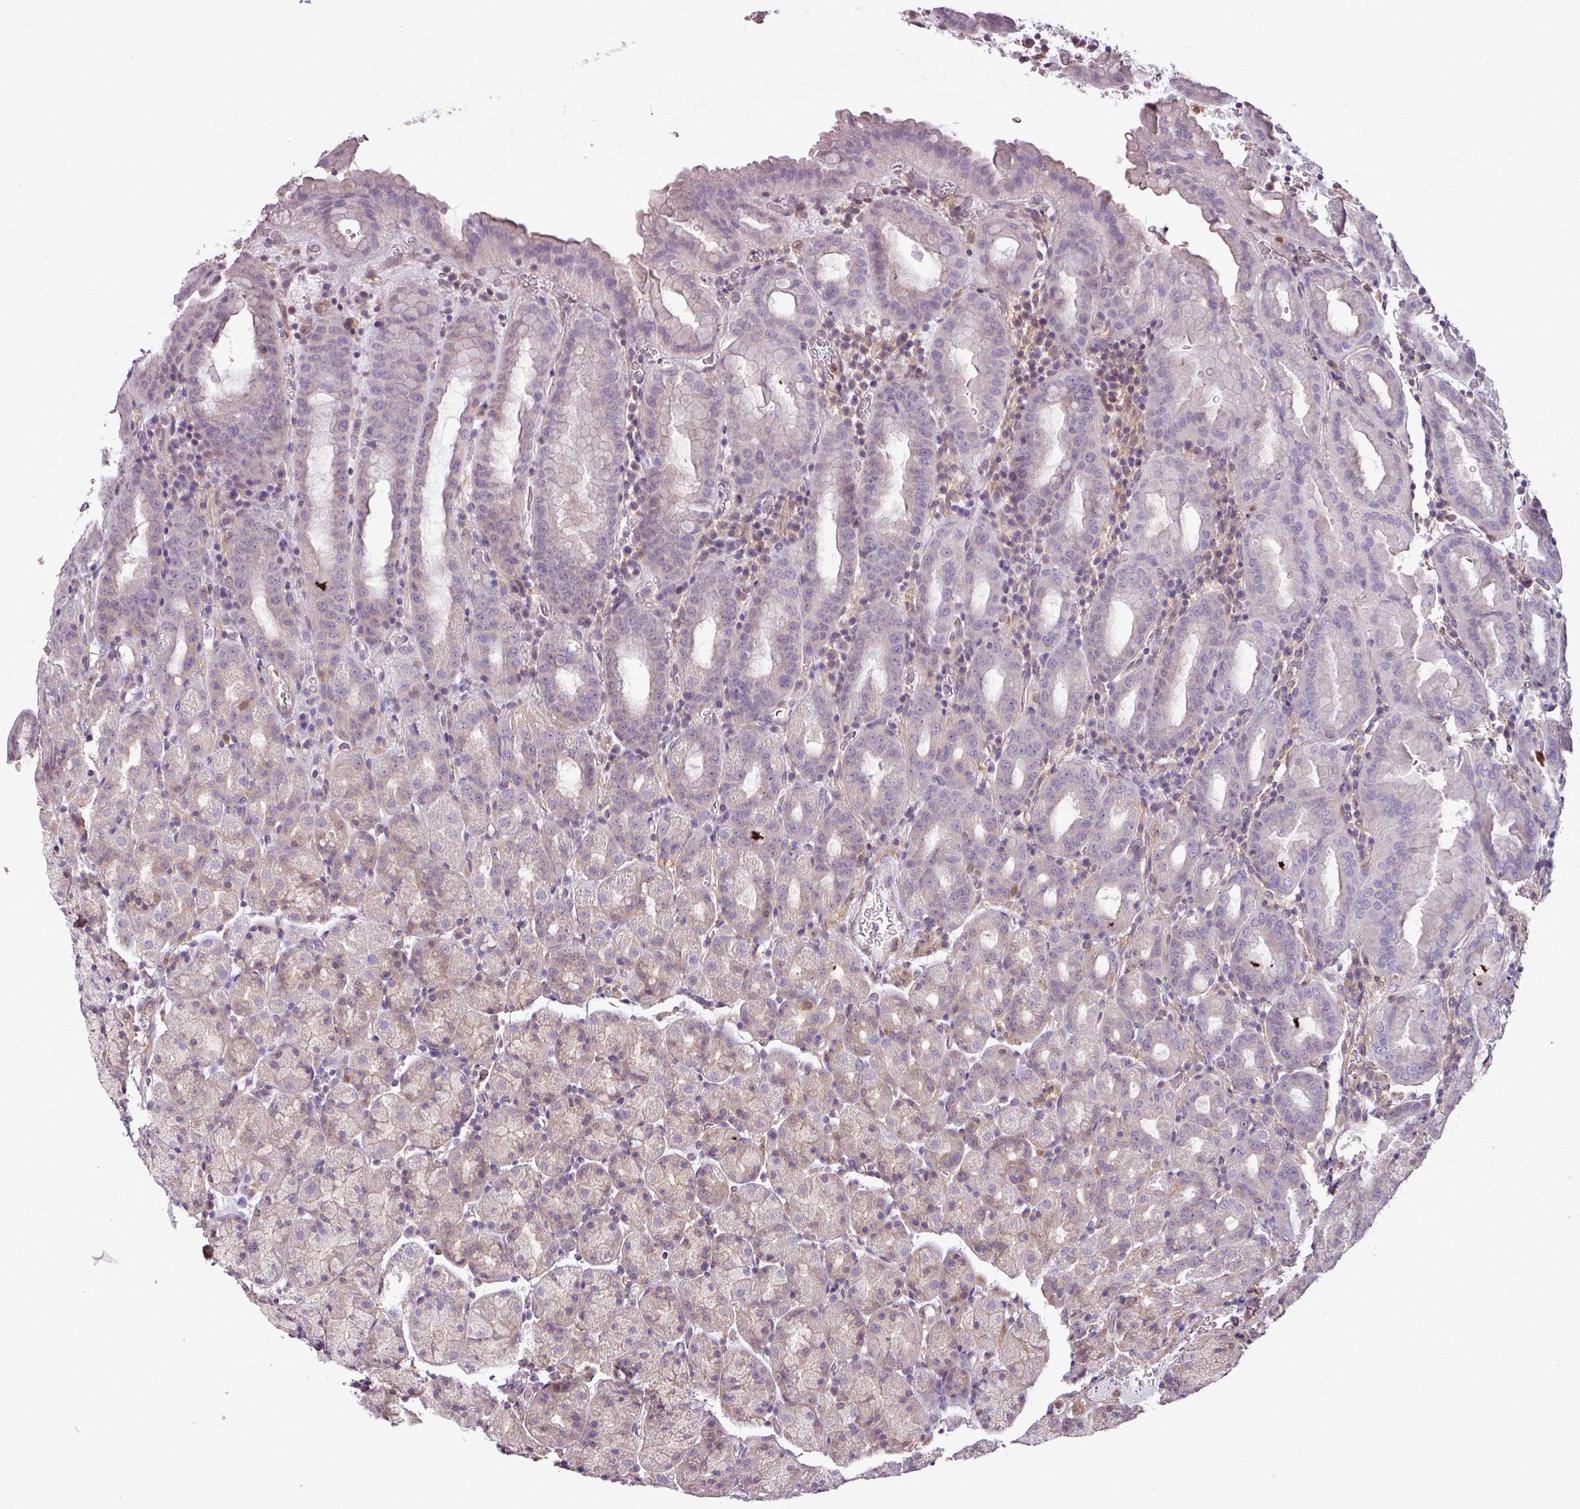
{"staining": {"intensity": "weak", "quantity": "<25%", "location": "cytoplasmic/membranous"}, "tissue": "stomach", "cell_type": "Glandular cells", "image_type": "normal", "snomed": [{"axis": "morphology", "description": "Normal tissue, NOS"}, {"axis": "topography", "description": "Stomach, upper"}, {"axis": "topography", "description": "Stomach, lower"}, {"axis": "topography", "description": "Small intestine"}], "caption": "Glandular cells are negative for brown protein staining in benign stomach. The staining is performed using DAB brown chromogen with nuclei counter-stained in using hematoxylin.", "gene": "SH3BGRL", "patient": {"sex": "male", "age": 68}}